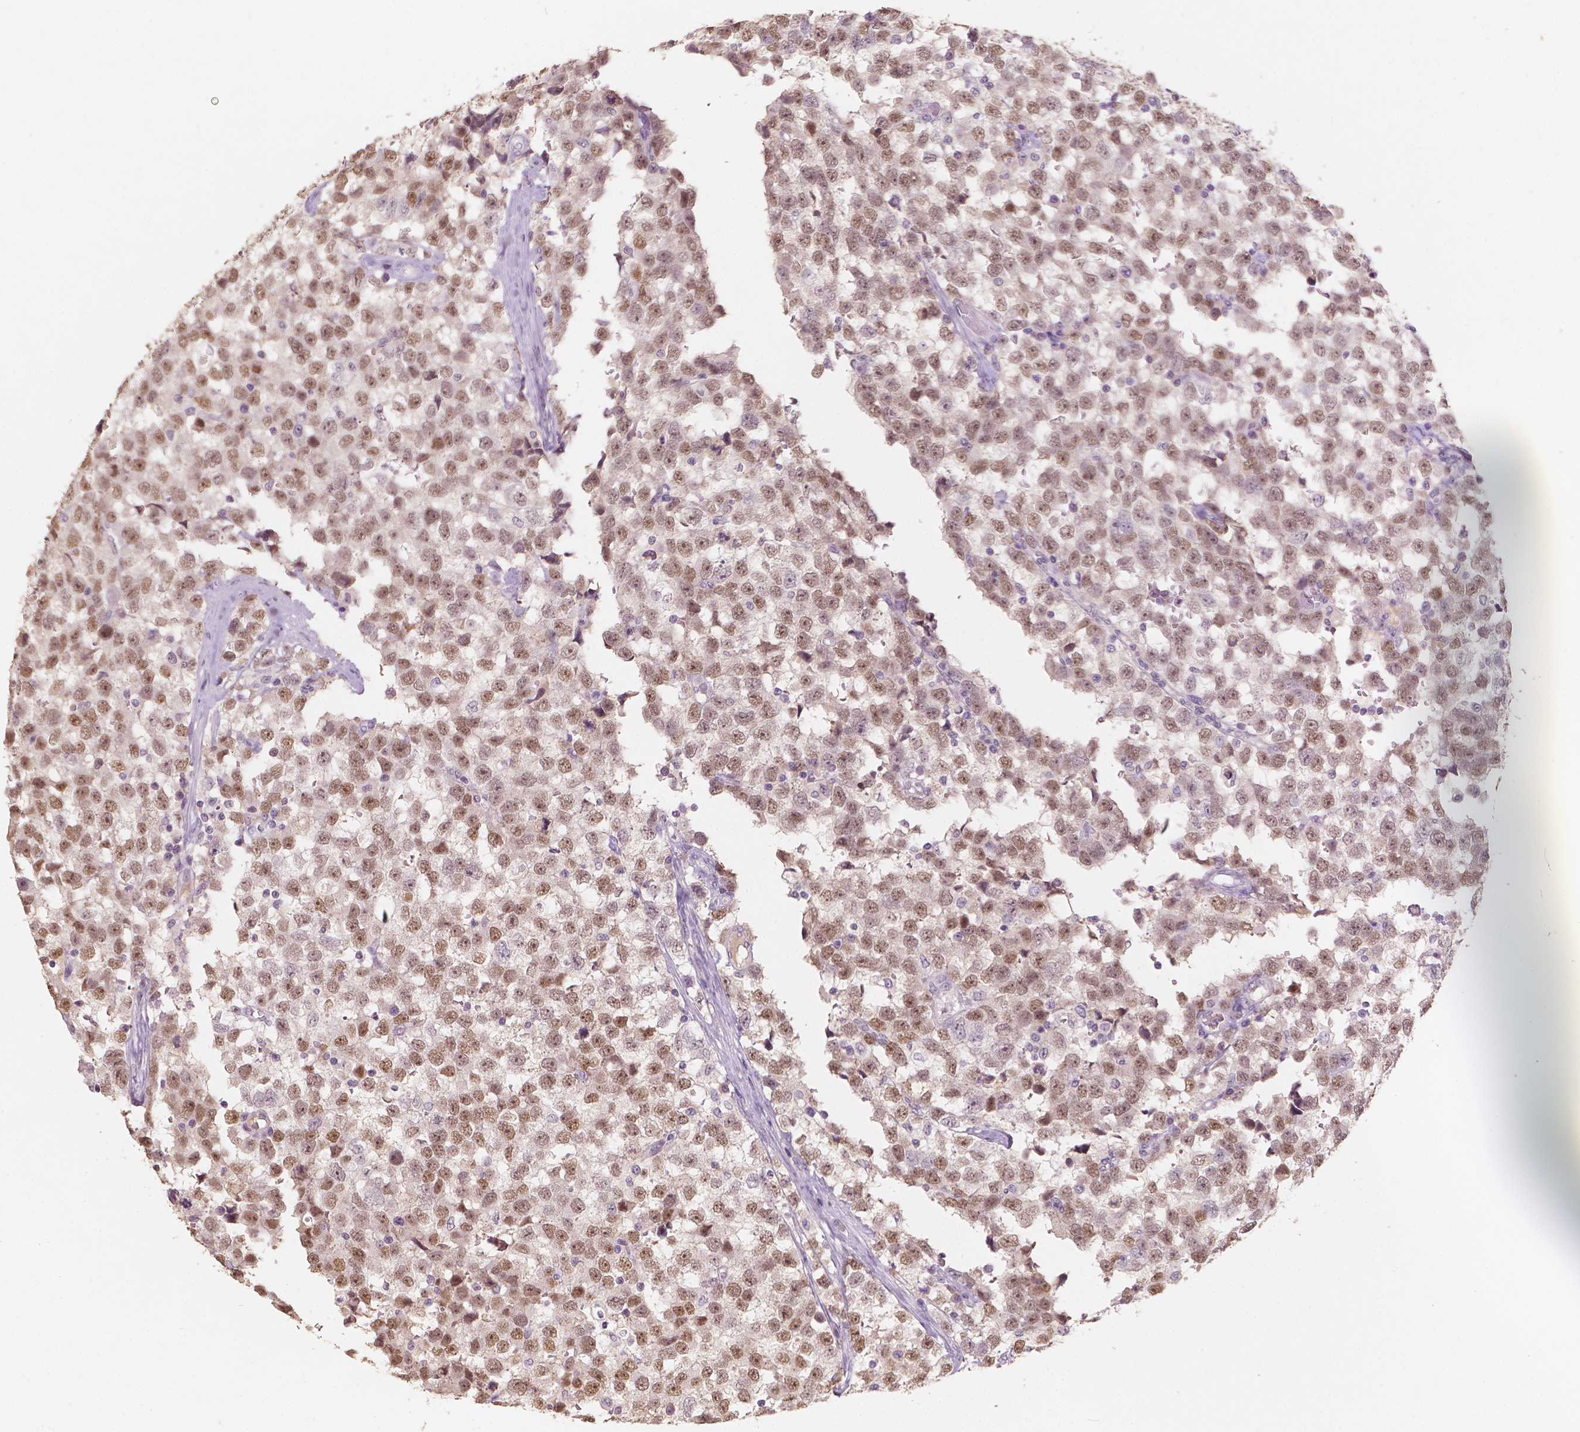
{"staining": {"intensity": "moderate", "quantity": ">75%", "location": "nuclear"}, "tissue": "testis cancer", "cell_type": "Tumor cells", "image_type": "cancer", "snomed": [{"axis": "morphology", "description": "Seminoma, NOS"}, {"axis": "topography", "description": "Testis"}], "caption": "Immunohistochemistry (IHC) micrograph of testis cancer stained for a protein (brown), which displays medium levels of moderate nuclear staining in approximately >75% of tumor cells.", "gene": "SOX15", "patient": {"sex": "male", "age": 34}}